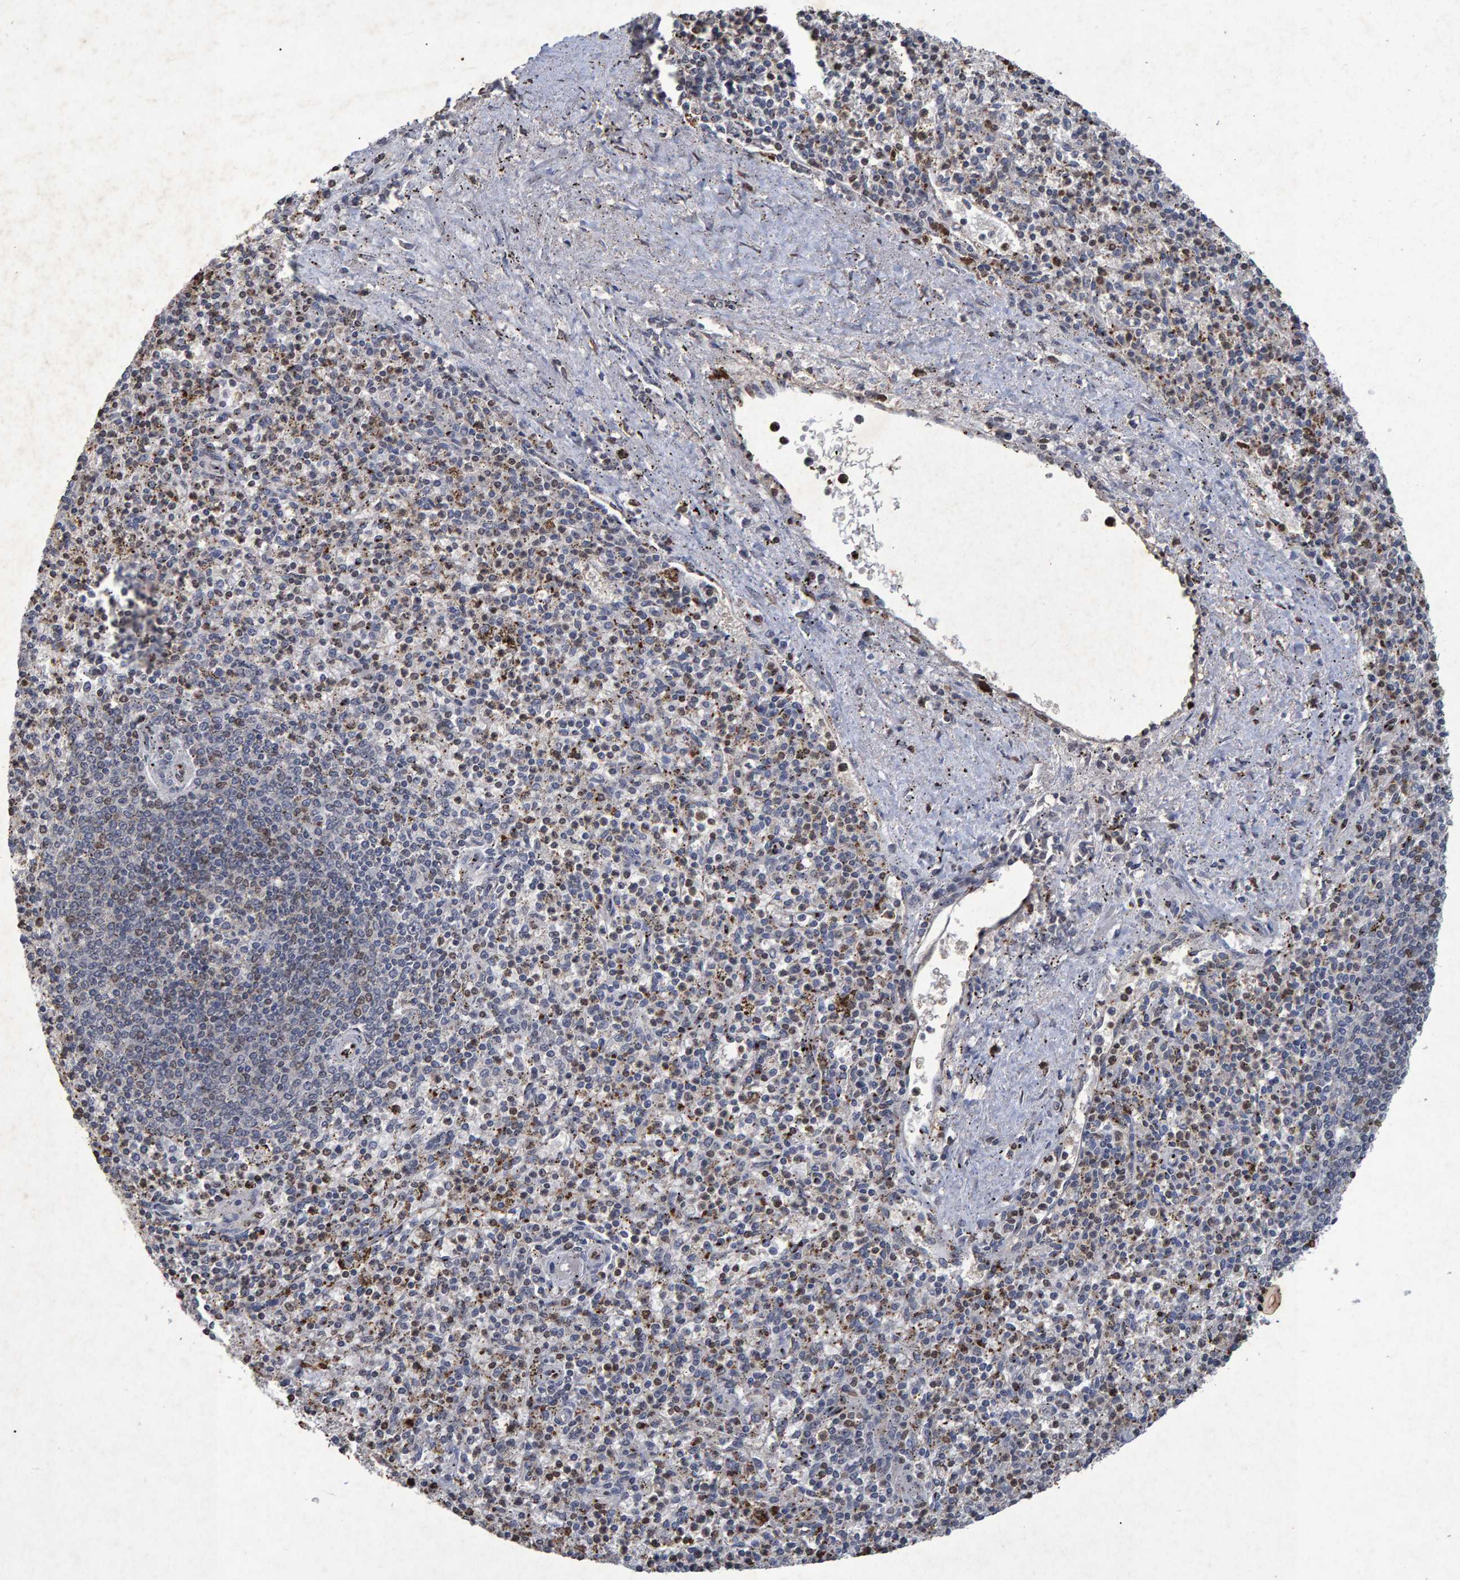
{"staining": {"intensity": "weak", "quantity": "<25%", "location": "cytoplasmic/membranous,nuclear"}, "tissue": "spleen", "cell_type": "Cells in red pulp", "image_type": "normal", "snomed": [{"axis": "morphology", "description": "Normal tissue, NOS"}, {"axis": "topography", "description": "Spleen"}], "caption": "There is no significant staining in cells in red pulp of spleen.", "gene": "GALC", "patient": {"sex": "male", "age": 72}}